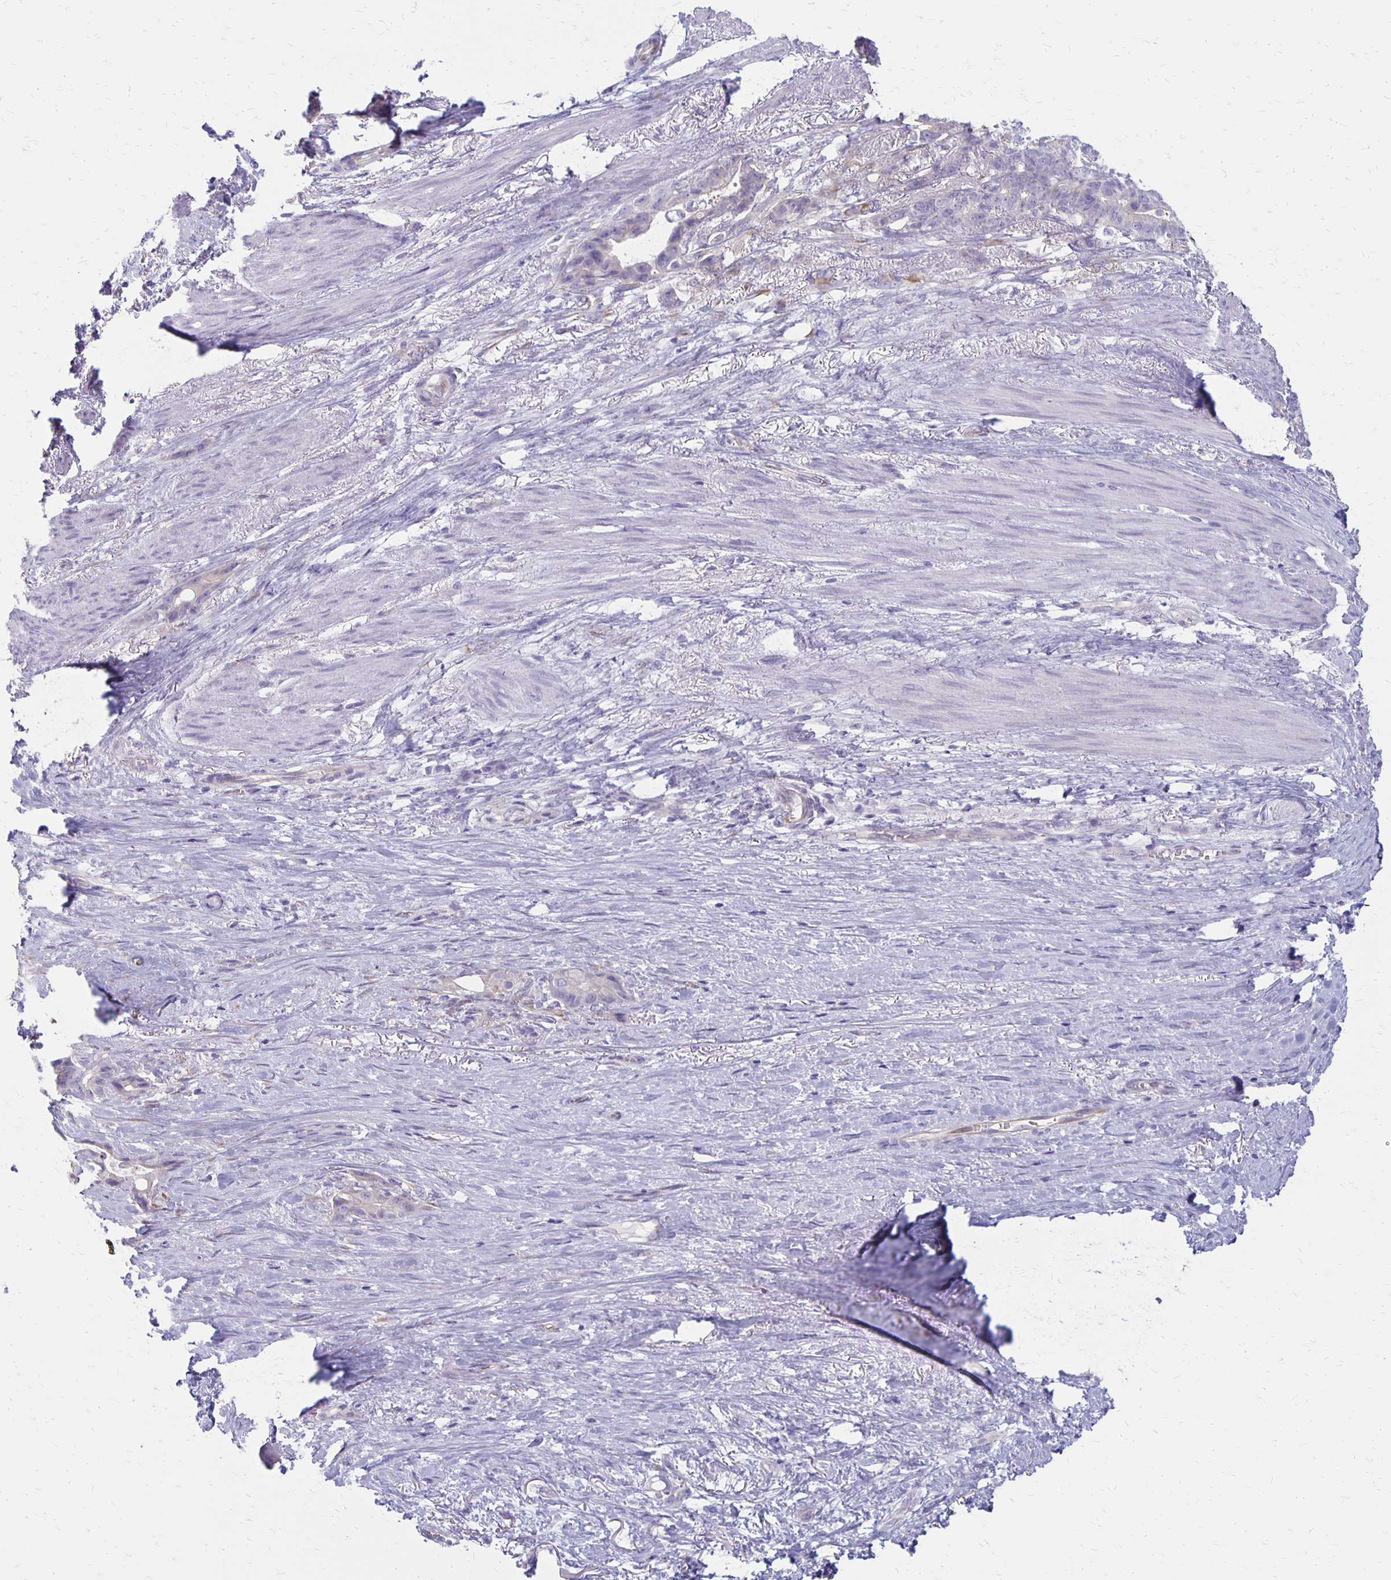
{"staining": {"intensity": "negative", "quantity": "none", "location": "none"}, "tissue": "stomach cancer", "cell_type": "Tumor cells", "image_type": "cancer", "snomed": [{"axis": "morphology", "description": "Normal tissue, NOS"}, {"axis": "morphology", "description": "Adenocarcinoma, NOS"}, {"axis": "topography", "description": "Esophagus"}, {"axis": "topography", "description": "Stomach, upper"}], "caption": "Immunohistochemistry image of neoplastic tissue: human stomach cancer (adenocarcinoma) stained with DAB demonstrates no significant protein positivity in tumor cells.", "gene": "HOMER1", "patient": {"sex": "male", "age": 62}}